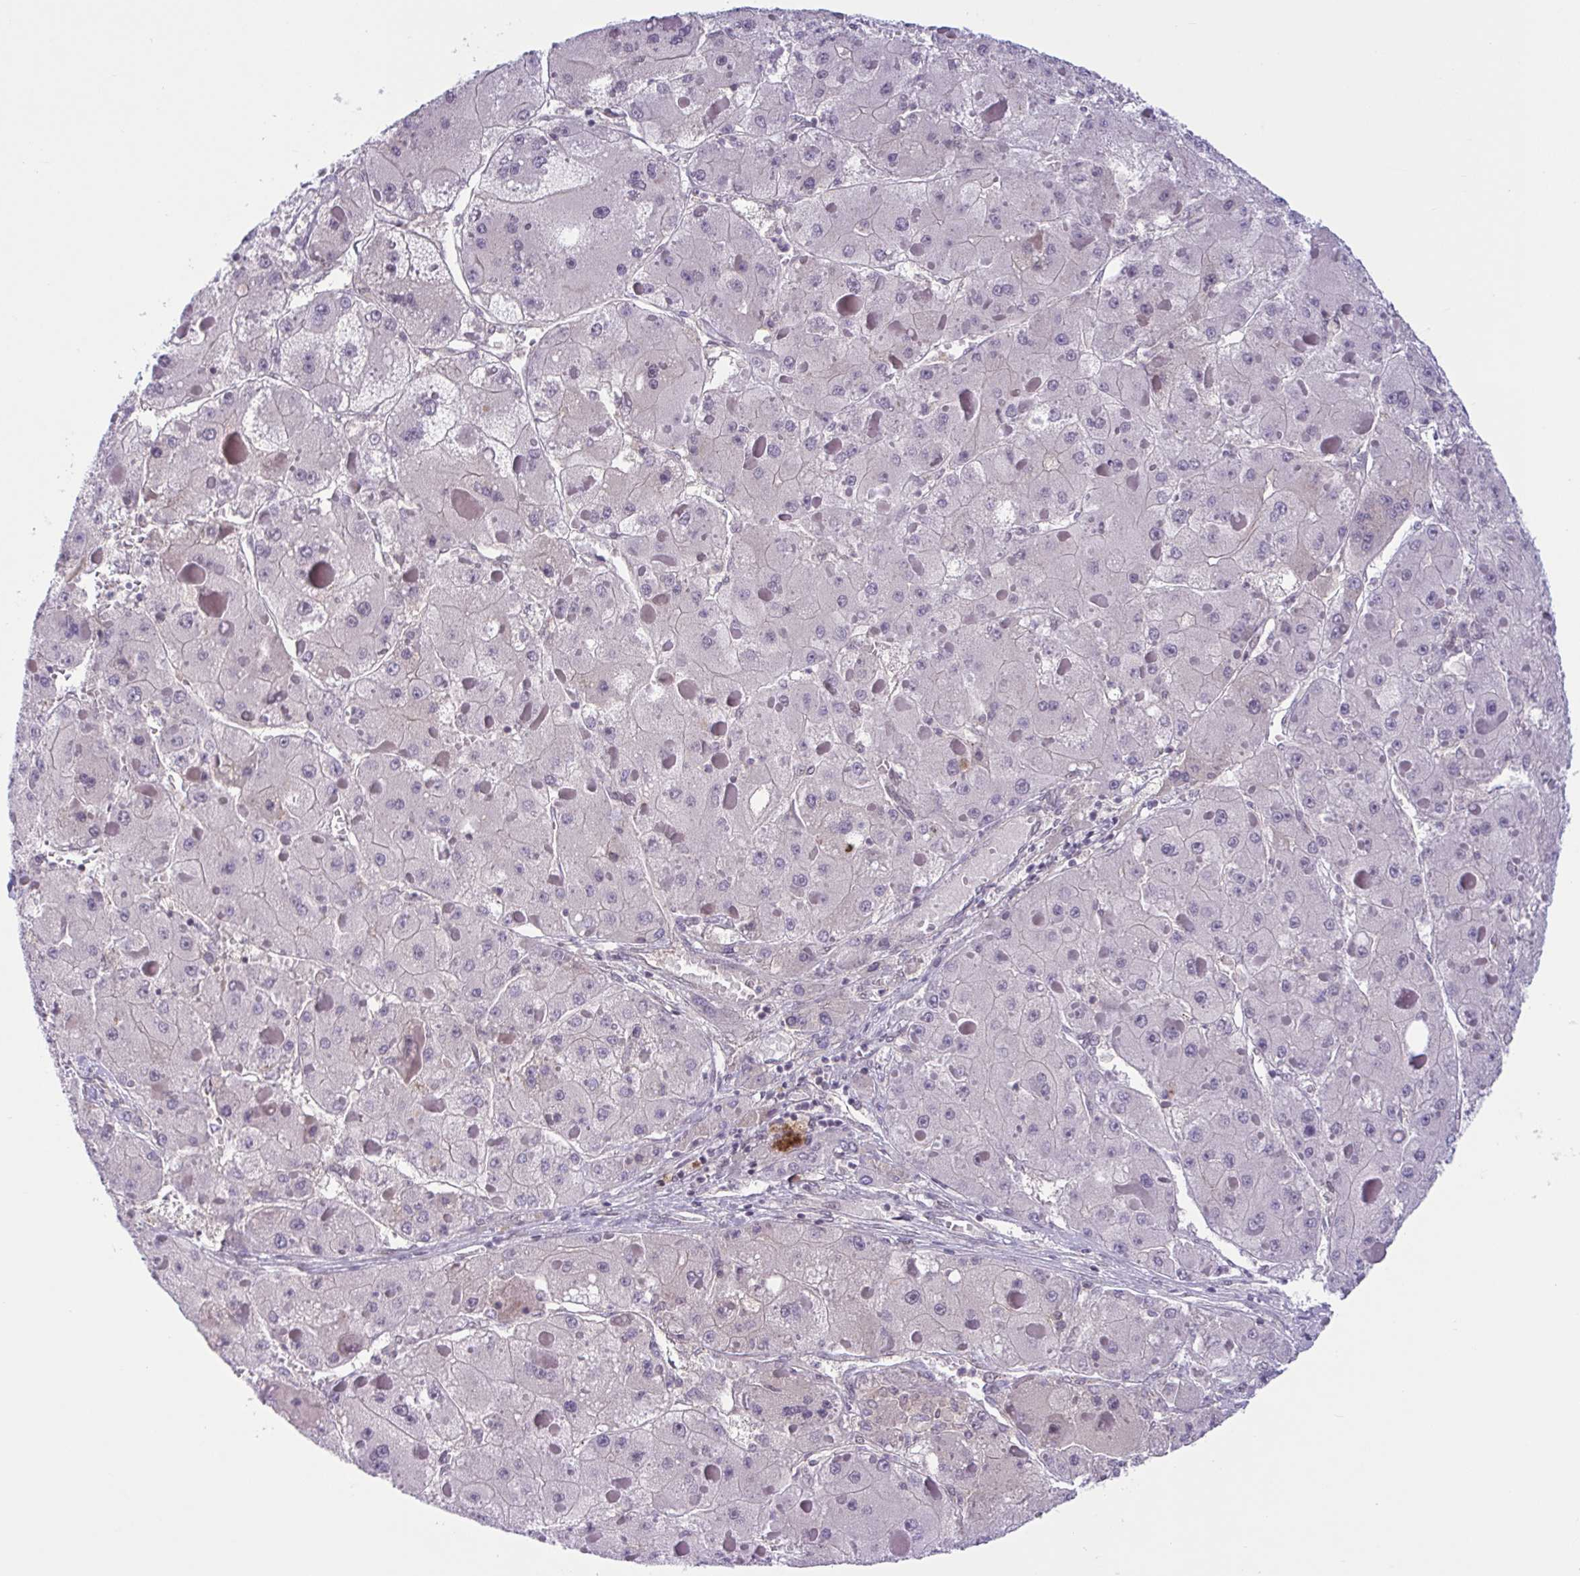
{"staining": {"intensity": "negative", "quantity": "none", "location": "none"}, "tissue": "liver cancer", "cell_type": "Tumor cells", "image_type": "cancer", "snomed": [{"axis": "morphology", "description": "Carcinoma, Hepatocellular, NOS"}, {"axis": "topography", "description": "Liver"}], "caption": "DAB immunohistochemical staining of hepatocellular carcinoma (liver) reveals no significant positivity in tumor cells. The staining is performed using DAB (3,3'-diaminobenzidine) brown chromogen with nuclei counter-stained in using hematoxylin.", "gene": "TTC7B", "patient": {"sex": "female", "age": 73}}